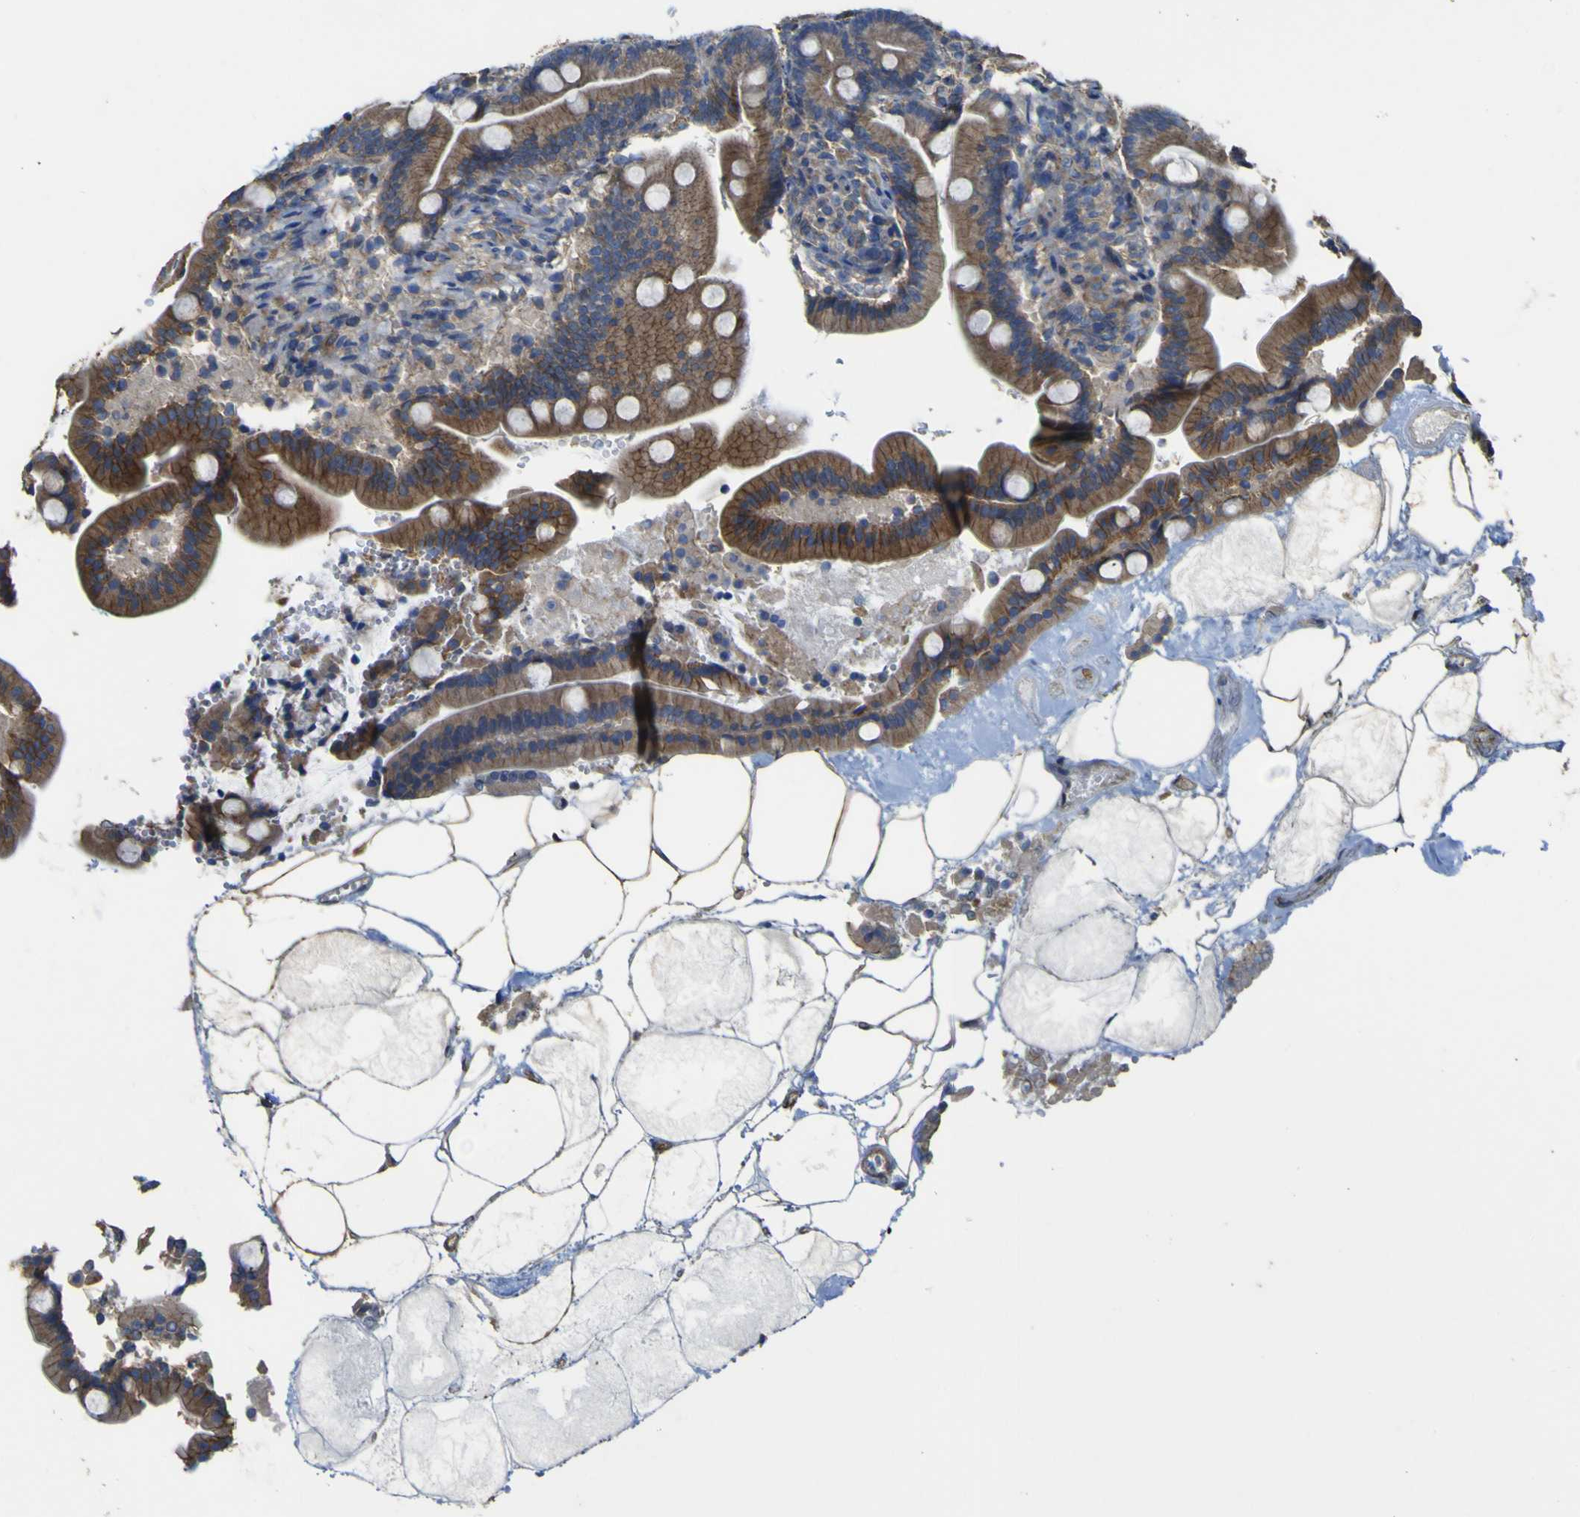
{"staining": {"intensity": "moderate", "quantity": ">75%", "location": "cytoplasmic/membranous"}, "tissue": "duodenum", "cell_type": "Glandular cells", "image_type": "normal", "snomed": [{"axis": "morphology", "description": "Normal tissue, NOS"}, {"axis": "topography", "description": "Duodenum"}], "caption": "Immunohistochemical staining of normal human duodenum exhibits moderate cytoplasmic/membranous protein expression in approximately >75% of glandular cells. (Stains: DAB (3,3'-diaminobenzidine) in brown, nuclei in blue, Microscopy: brightfield microscopy at high magnification).", "gene": "TNFSF15", "patient": {"sex": "male", "age": 54}}